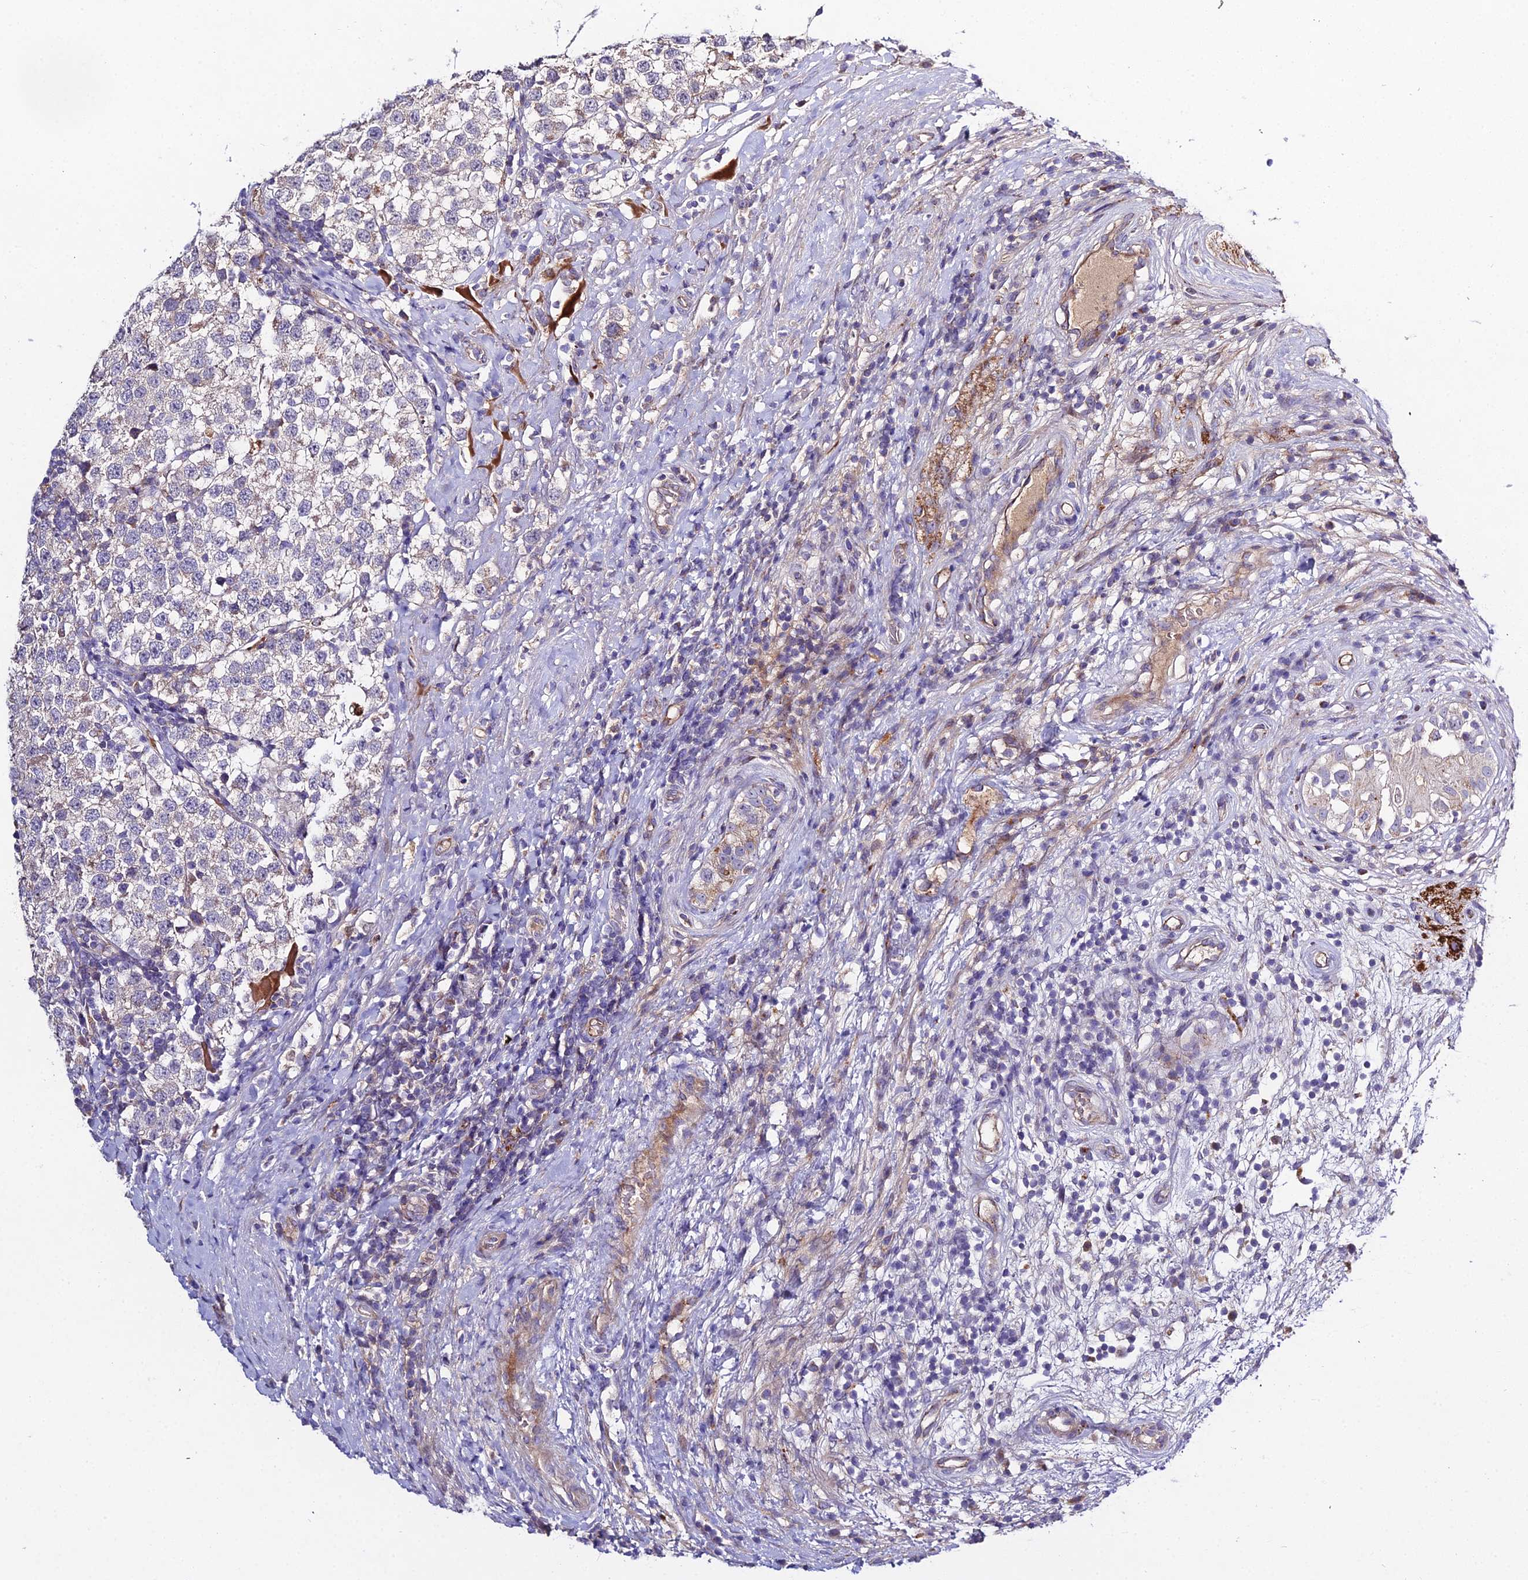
{"staining": {"intensity": "negative", "quantity": "none", "location": "none"}, "tissue": "testis cancer", "cell_type": "Tumor cells", "image_type": "cancer", "snomed": [{"axis": "morphology", "description": "Seminoma, NOS"}, {"axis": "topography", "description": "Testis"}], "caption": "Immunohistochemistry (IHC) of human testis cancer (seminoma) shows no staining in tumor cells.", "gene": "EID2", "patient": {"sex": "male", "age": 34}}